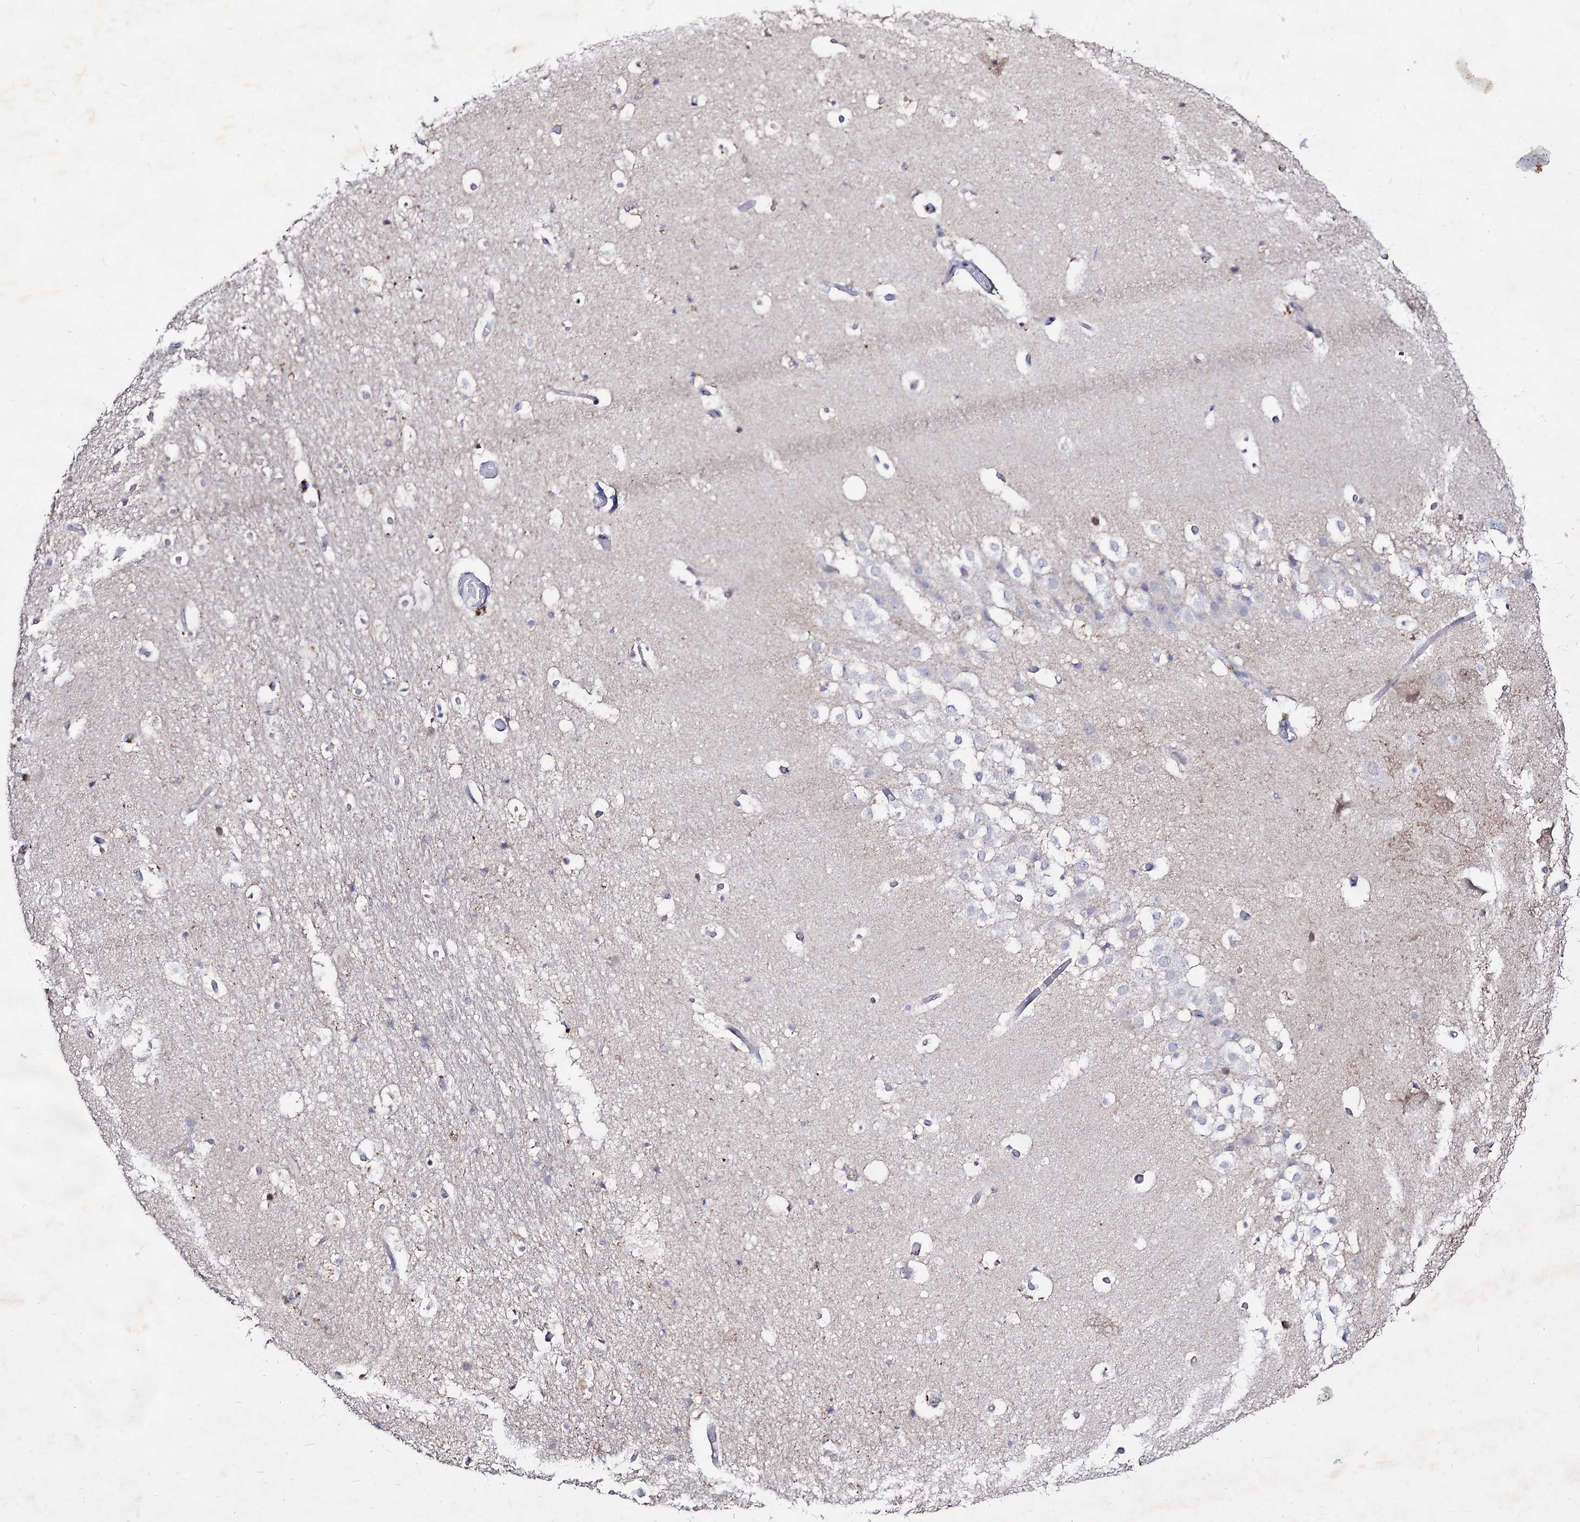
{"staining": {"intensity": "negative", "quantity": "none", "location": "none"}, "tissue": "hippocampus", "cell_type": "Glial cells", "image_type": "normal", "snomed": [{"axis": "morphology", "description": "Normal tissue, NOS"}, {"axis": "topography", "description": "Hippocampus"}], "caption": "Immunohistochemistry (IHC) photomicrograph of benign hippocampus stained for a protein (brown), which reveals no expression in glial cells. The staining is performed using DAB brown chromogen with nuclei counter-stained in using hematoxylin.", "gene": "ARFIP2", "patient": {"sex": "female", "age": 52}}